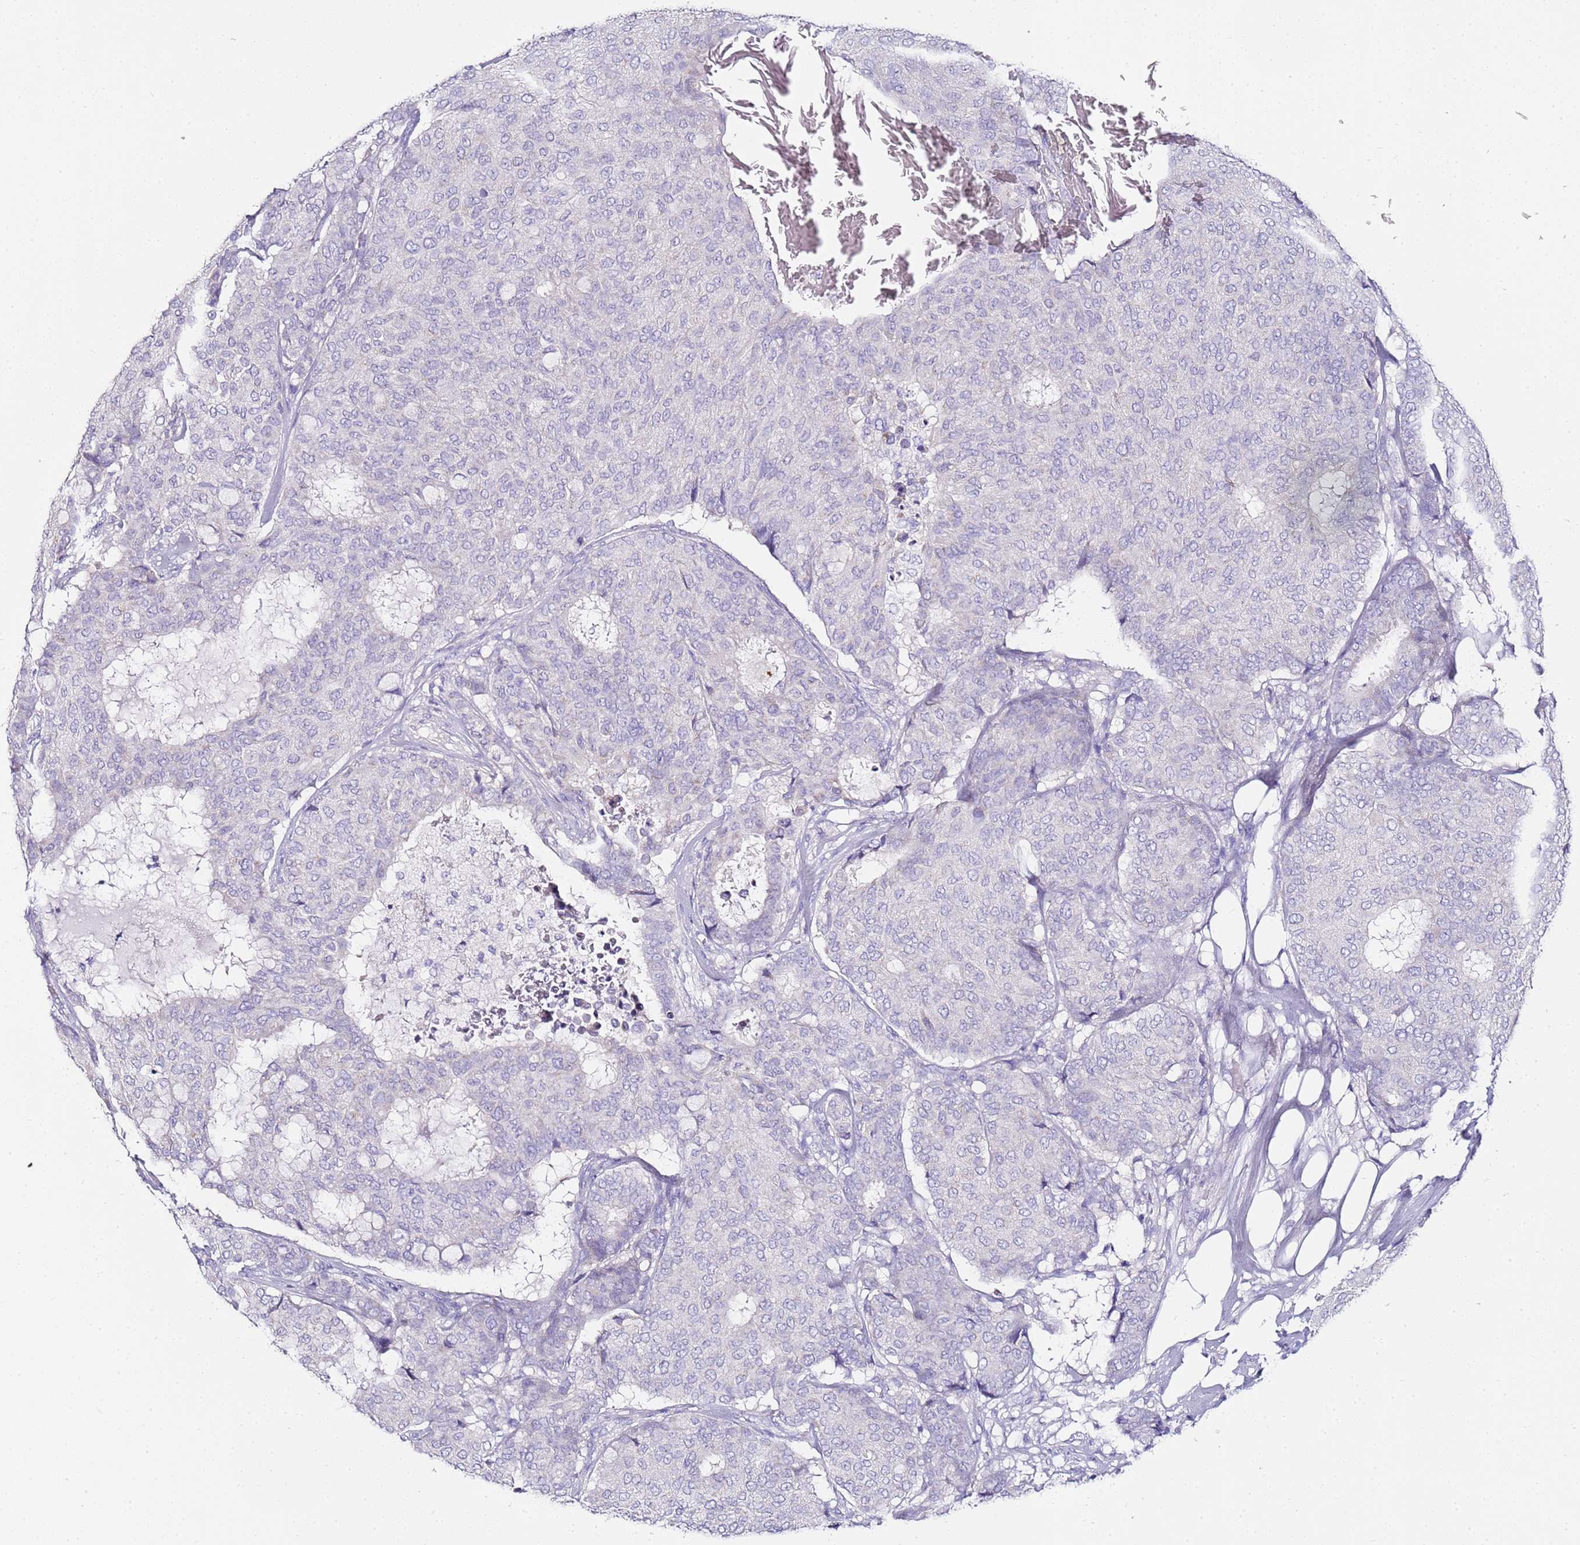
{"staining": {"intensity": "negative", "quantity": "none", "location": "none"}, "tissue": "breast cancer", "cell_type": "Tumor cells", "image_type": "cancer", "snomed": [{"axis": "morphology", "description": "Duct carcinoma"}, {"axis": "topography", "description": "Breast"}], "caption": "The image displays no significant positivity in tumor cells of breast invasive ductal carcinoma.", "gene": "MYBPC3", "patient": {"sex": "female", "age": 75}}